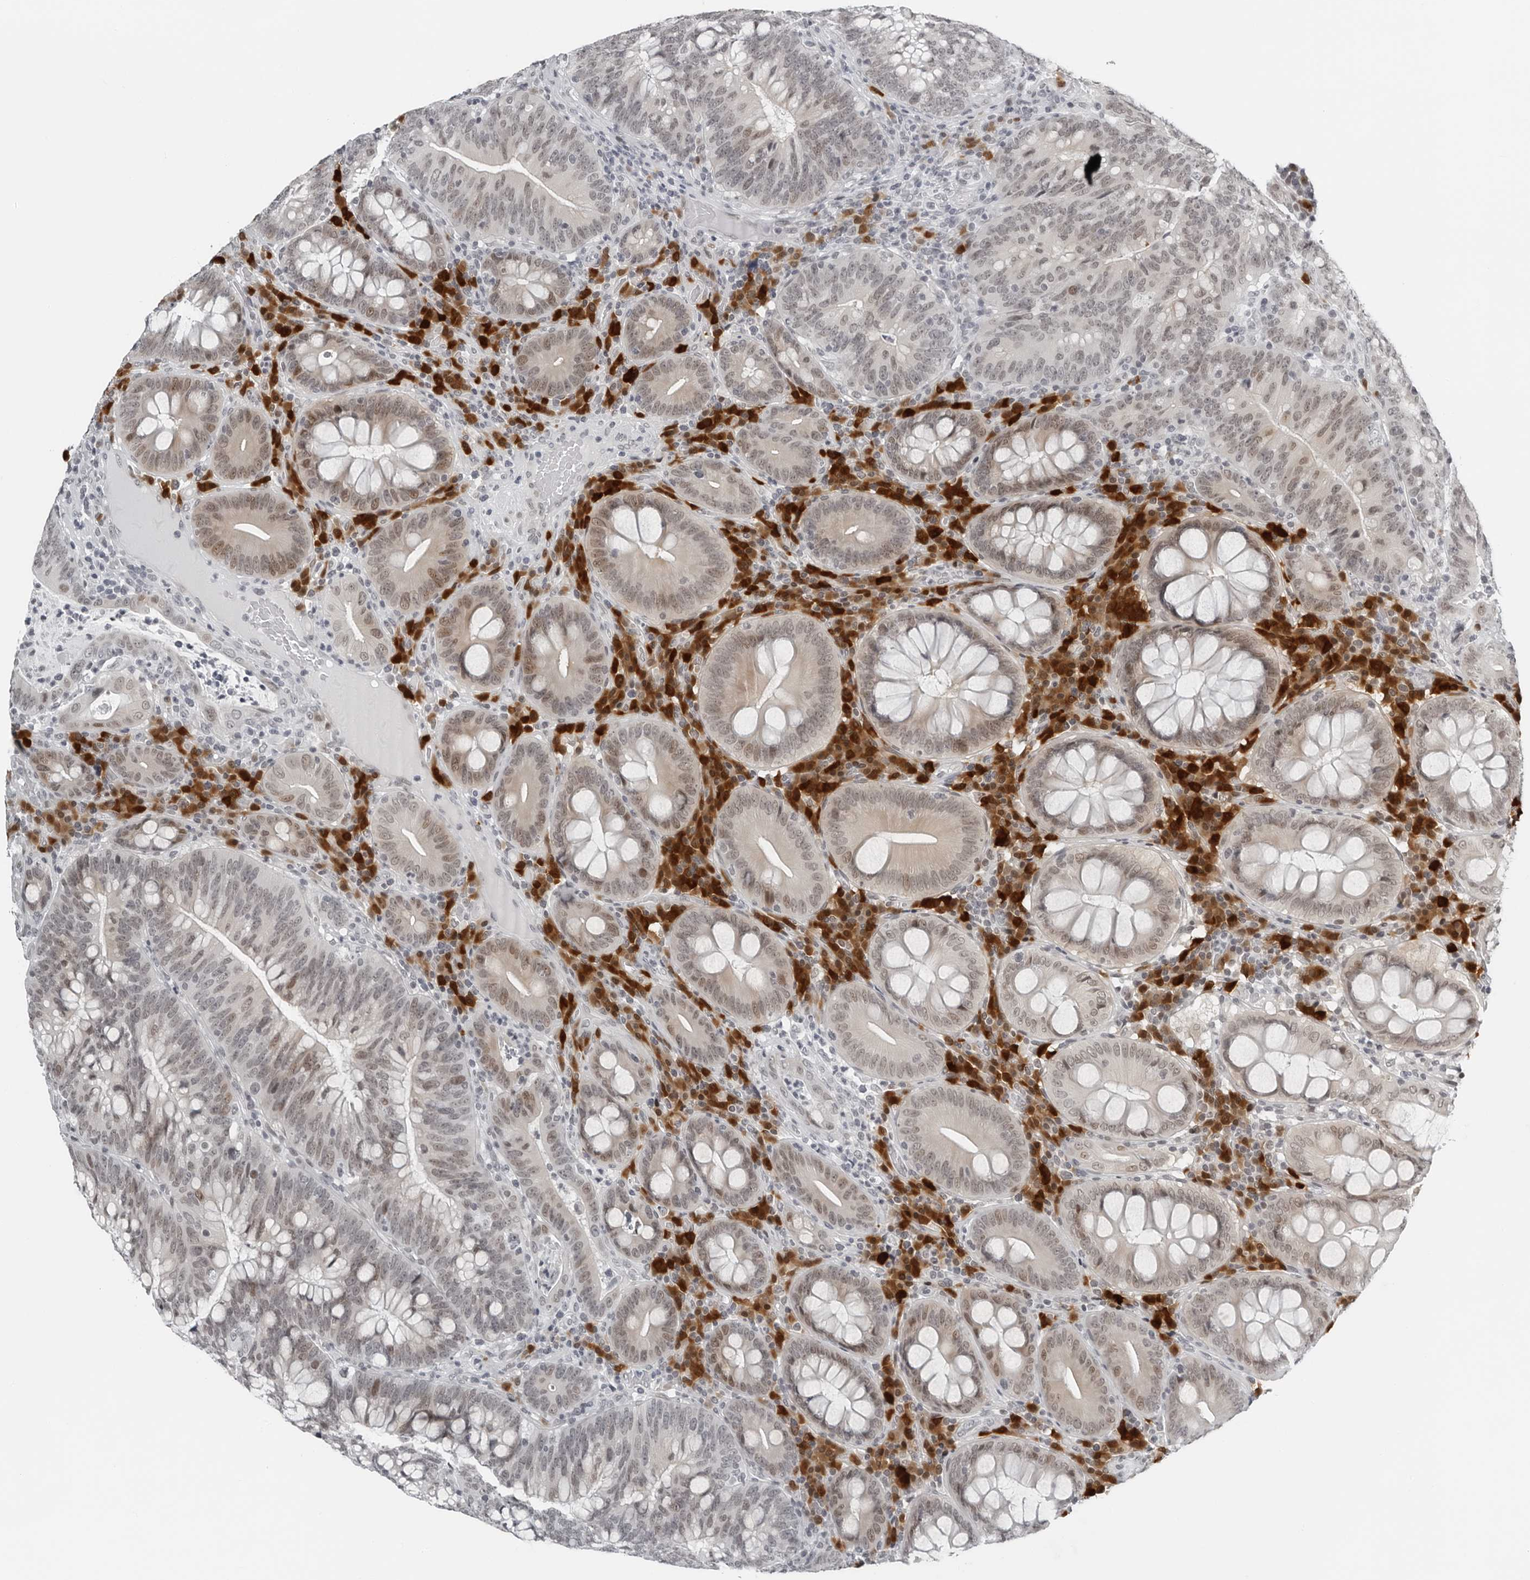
{"staining": {"intensity": "weak", "quantity": "25%-75%", "location": "nuclear"}, "tissue": "colorectal cancer", "cell_type": "Tumor cells", "image_type": "cancer", "snomed": [{"axis": "morphology", "description": "Adenocarcinoma, NOS"}, {"axis": "topography", "description": "Colon"}], "caption": "Immunohistochemistry (IHC) staining of colorectal adenocarcinoma, which reveals low levels of weak nuclear staining in approximately 25%-75% of tumor cells indicating weak nuclear protein positivity. The staining was performed using DAB (3,3'-diaminobenzidine) (brown) for protein detection and nuclei were counterstained in hematoxylin (blue).", "gene": "PPP1R42", "patient": {"sex": "female", "age": 66}}